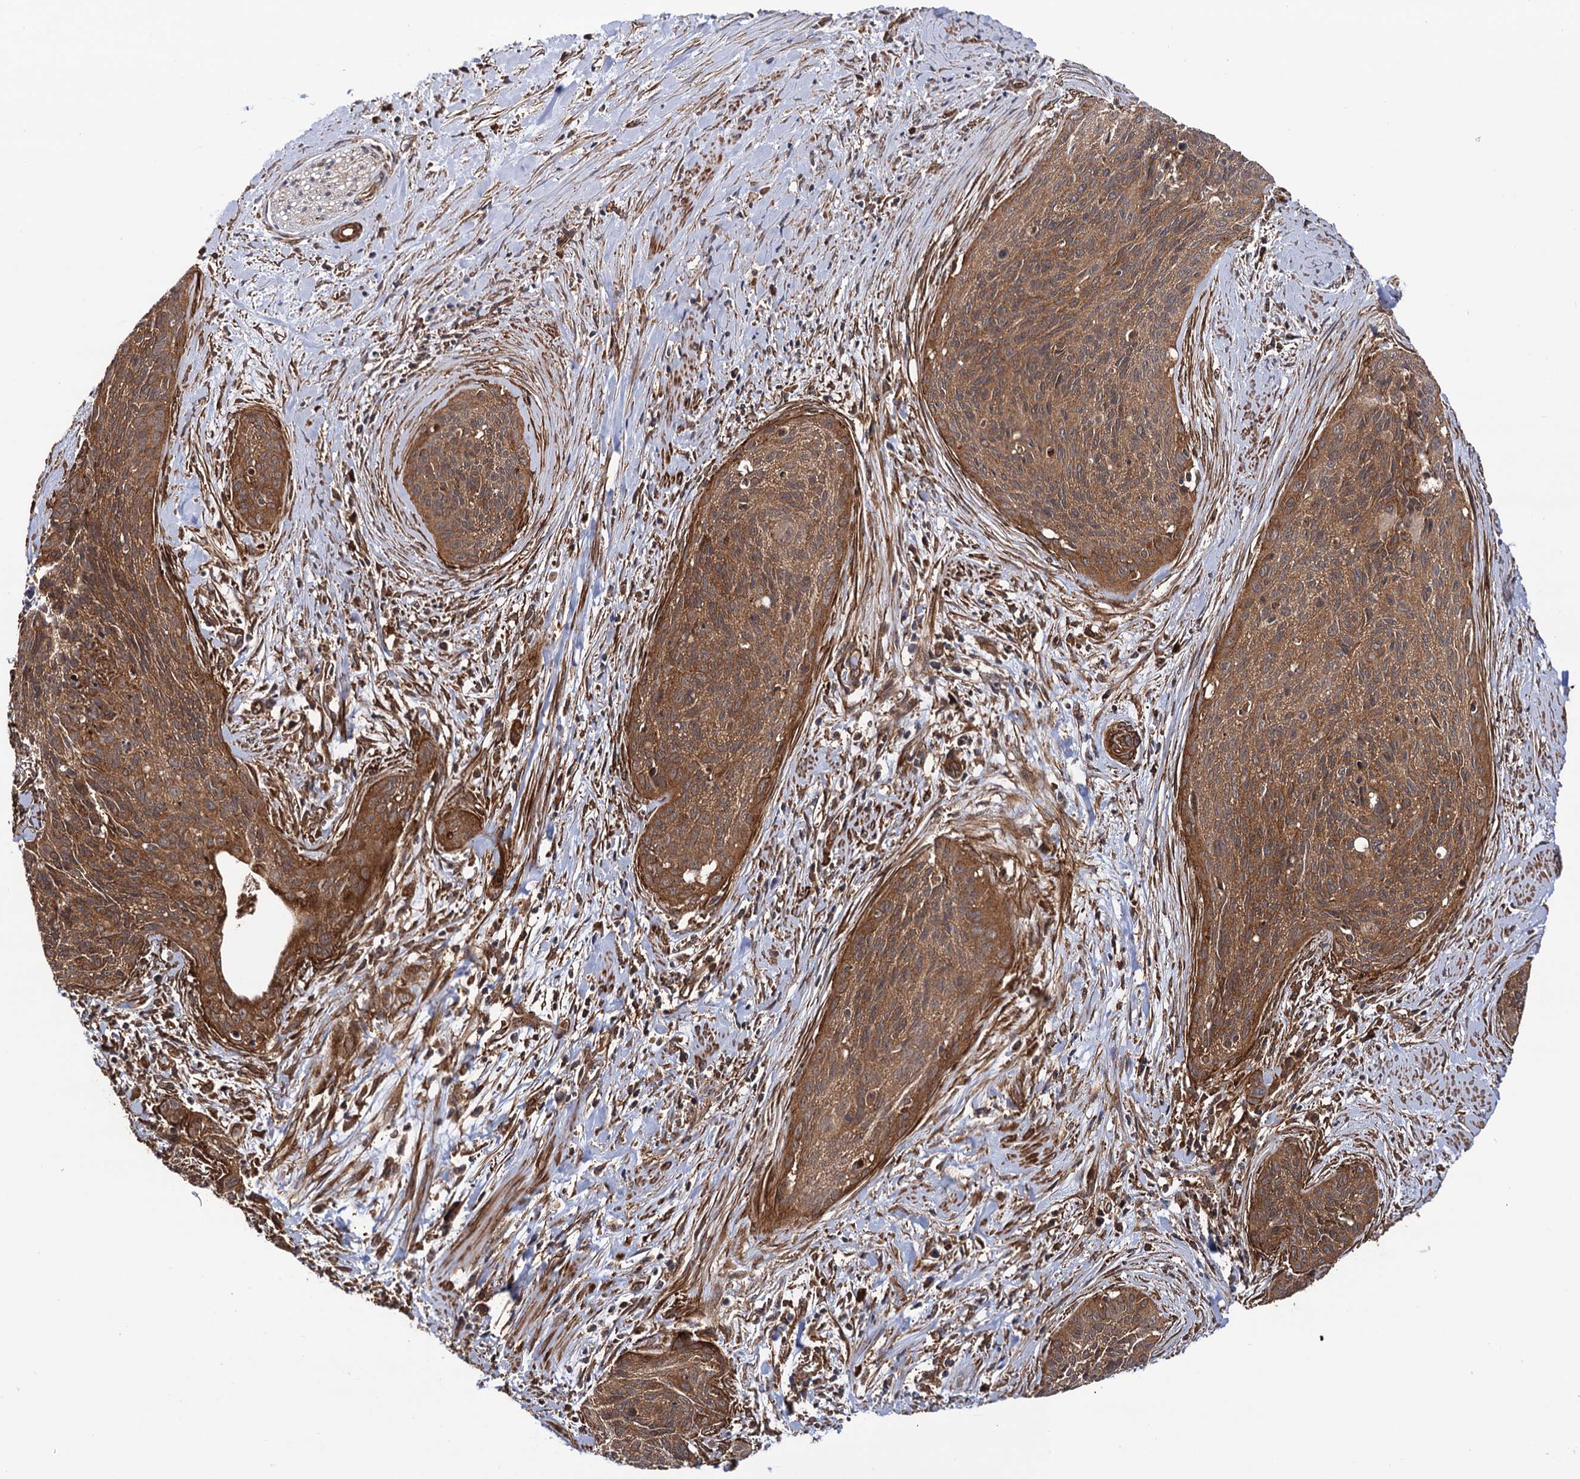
{"staining": {"intensity": "moderate", "quantity": ">75%", "location": "cytoplasmic/membranous"}, "tissue": "cervical cancer", "cell_type": "Tumor cells", "image_type": "cancer", "snomed": [{"axis": "morphology", "description": "Squamous cell carcinoma, NOS"}, {"axis": "topography", "description": "Cervix"}], "caption": "Brown immunohistochemical staining in human cervical cancer (squamous cell carcinoma) demonstrates moderate cytoplasmic/membranous staining in about >75% of tumor cells. The staining was performed using DAB (3,3'-diaminobenzidine) to visualize the protein expression in brown, while the nuclei were stained in blue with hematoxylin (Magnification: 20x).", "gene": "ATP8B4", "patient": {"sex": "female", "age": 55}}